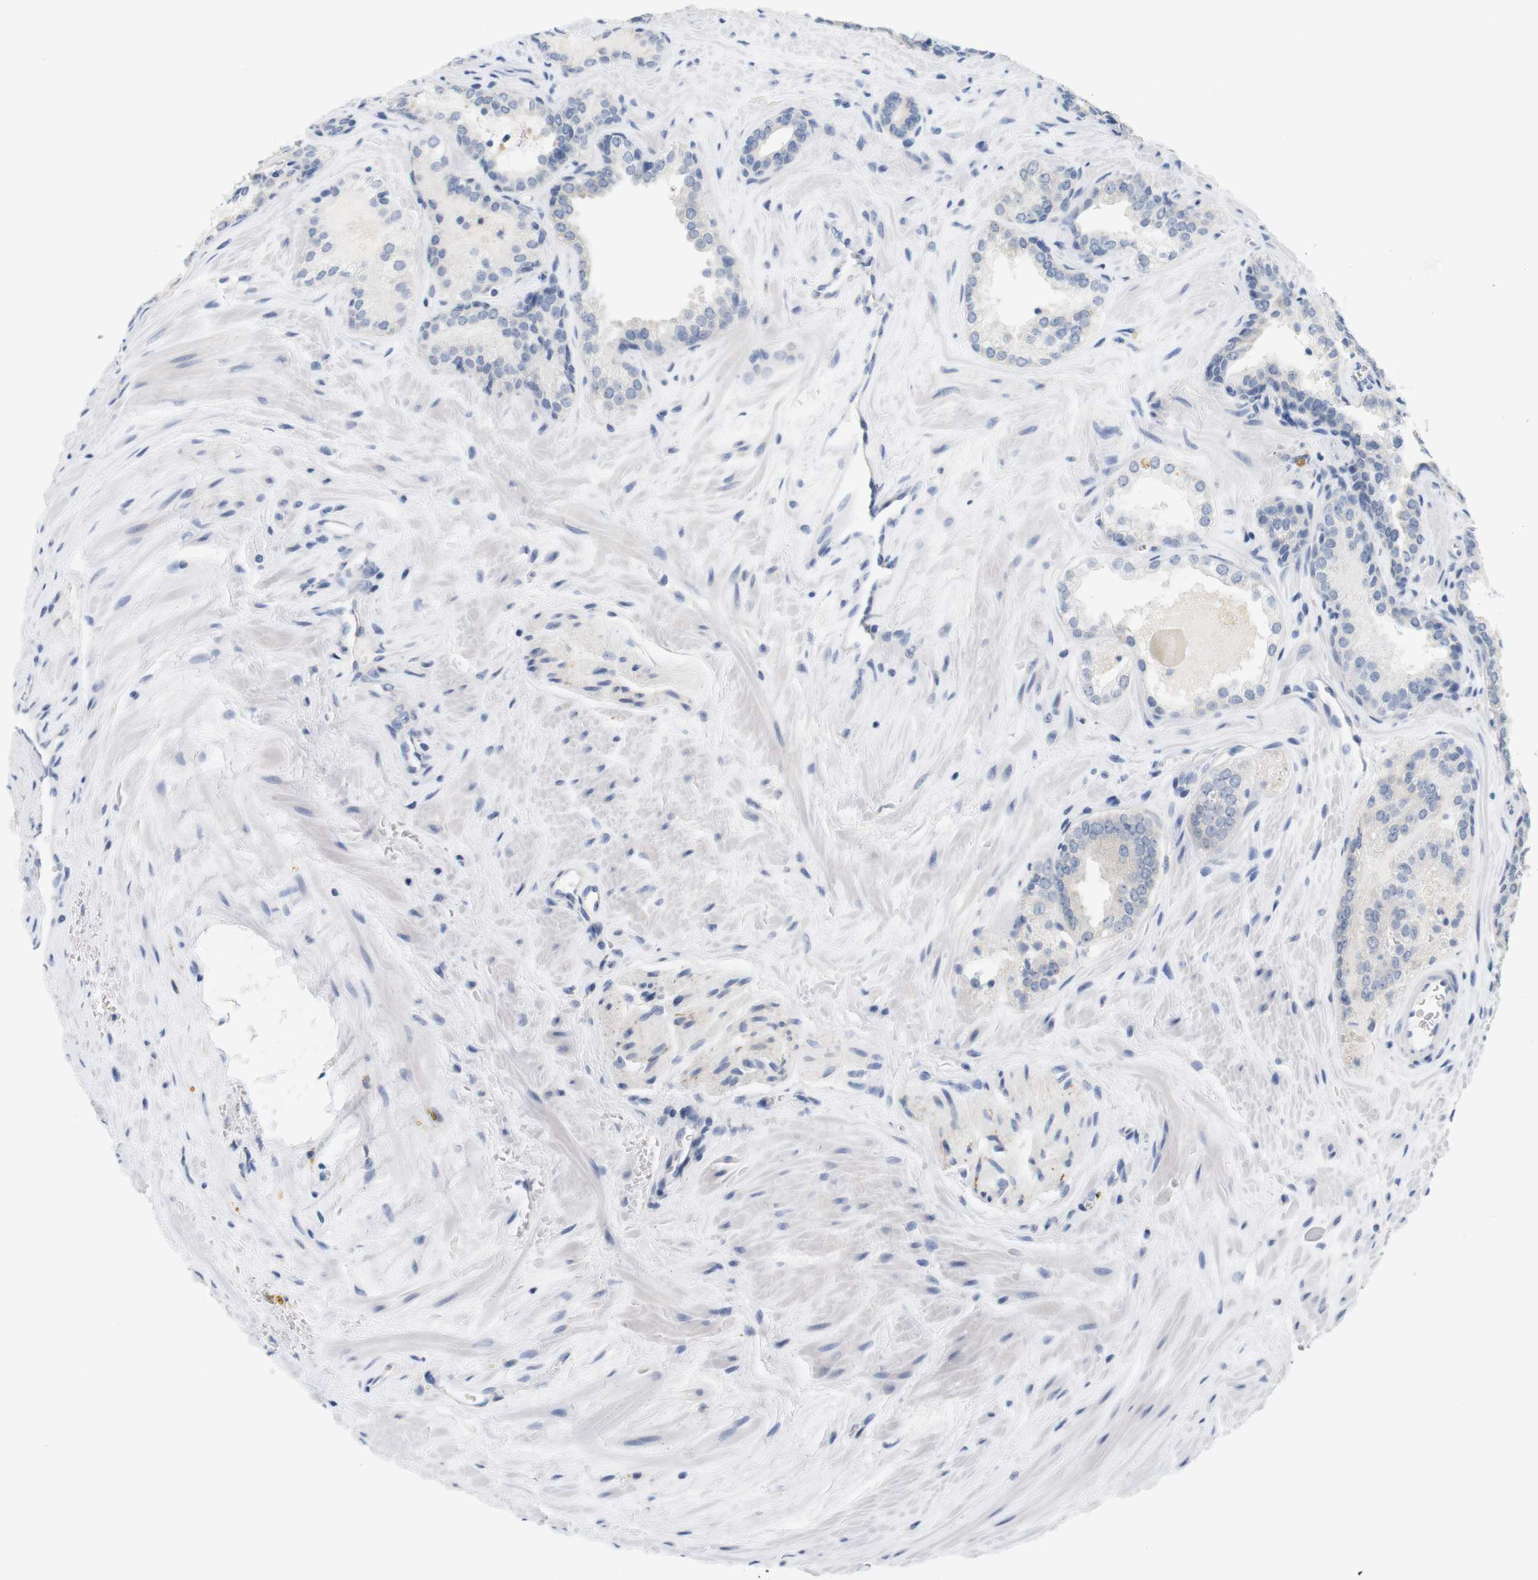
{"staining": {"intensity": "negative", "quantity": "none", "location": "none"}, "tissue": "prostate cancer", "cell_type": "Tumor cells", "image_type": "cancer", "snomed": [{"axis": "morphology", "description": "Adenocarcinoma, Low grade"}, {"axis": "topography", "description": "Prostate"}], "caption": "Protein analysis of adenocarcinoma (low-grade) (prostate) displays no significant staining in tumor cells.", "gene": "LRRK2", "patient": {"sex": "male", "age": 60}}